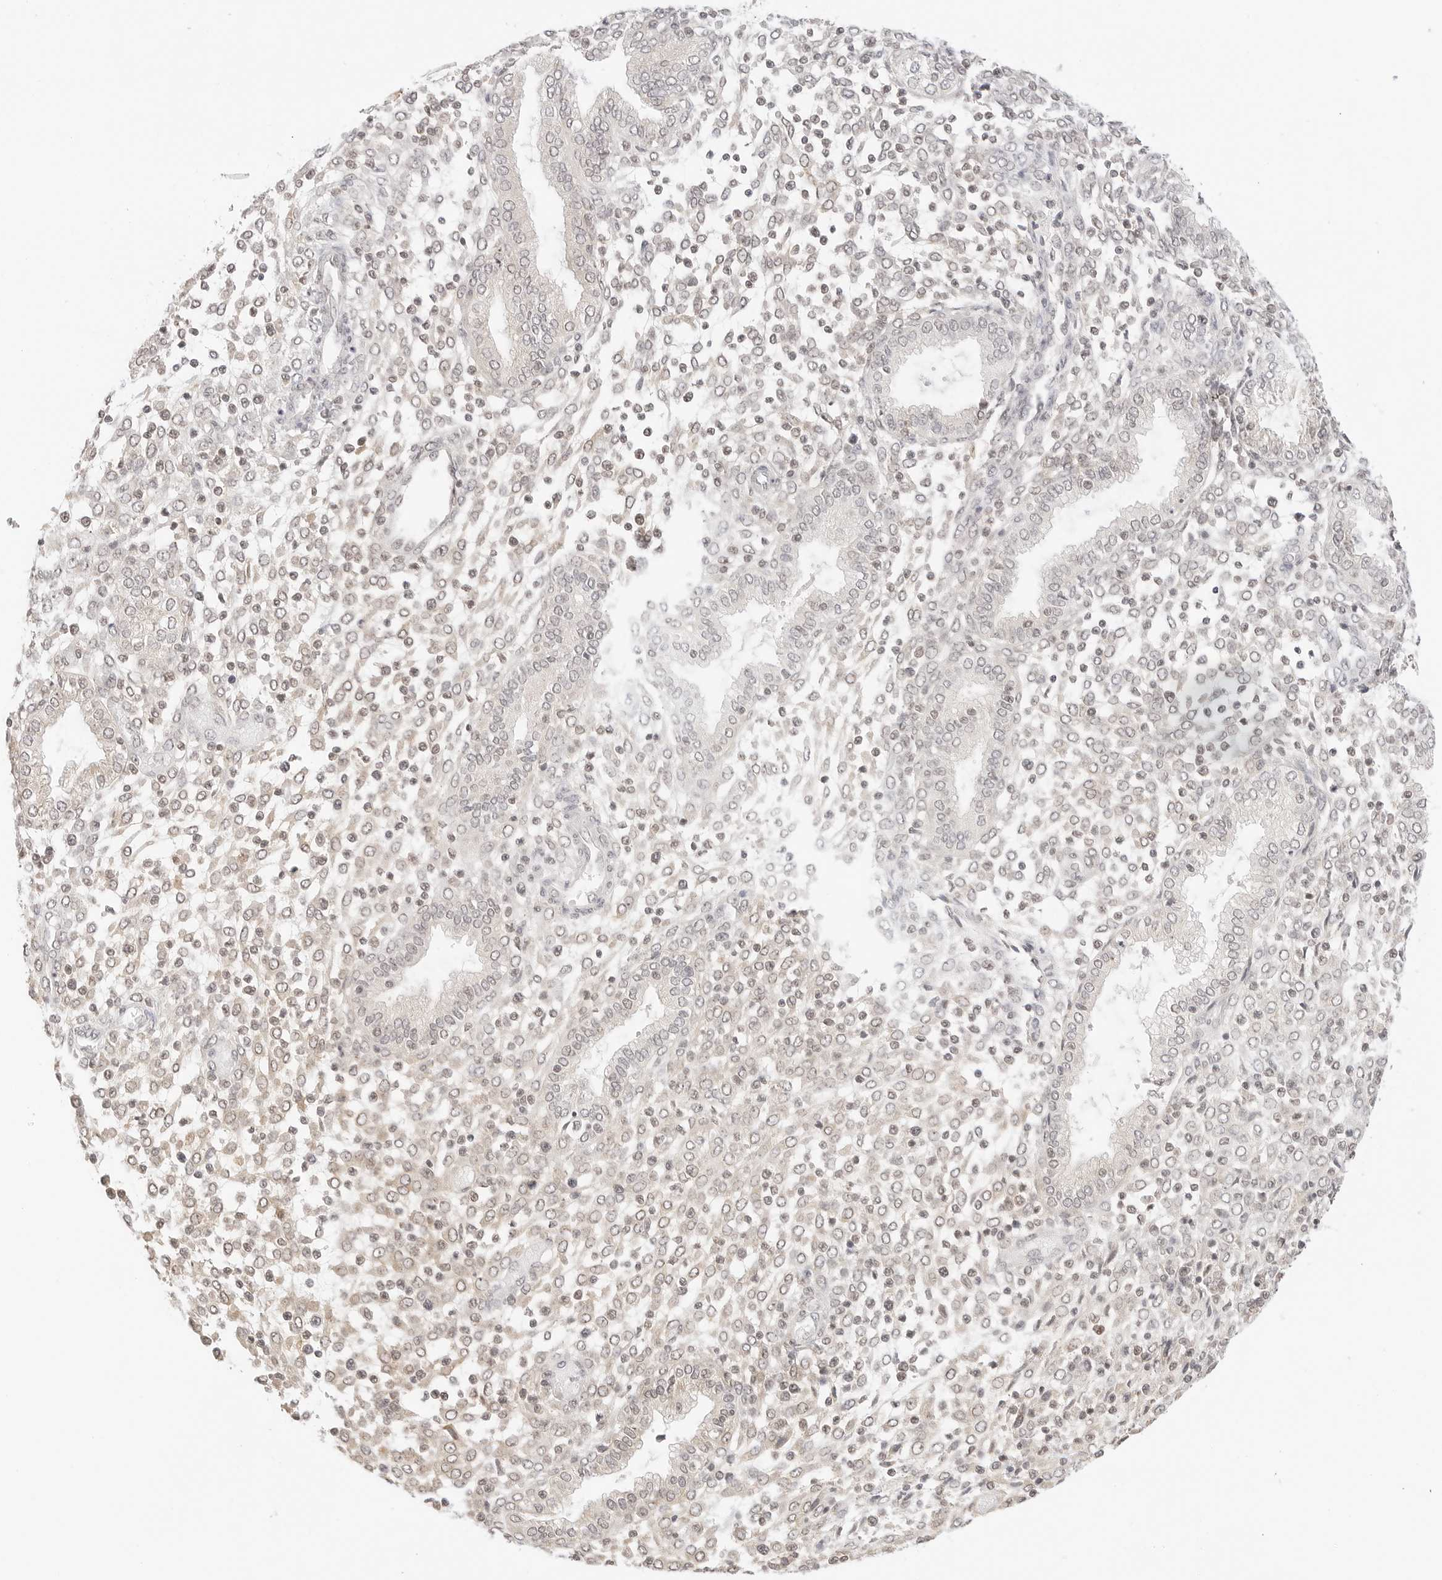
{"staining": {"intensity": "weak", "quantity": "25%-75%", "location": "nuclear"}, "tissue": "endometrium", "cell_type": "Cells in endometrial stroma", "image_type": "normal", "snomed": [{"axis": "morphology", "description": "Normal tissue, NOS"}, {"axis": "topography", "description": "Endometrium"}], "caption": "Immunohistochemistry of benign endometrium shows low levels of weak nuclear expression in approximately 25%-75% of cells in endometrial stroma.", "gene": "SEPTIN4", "patient": {"sex": "female", "age": 53}}